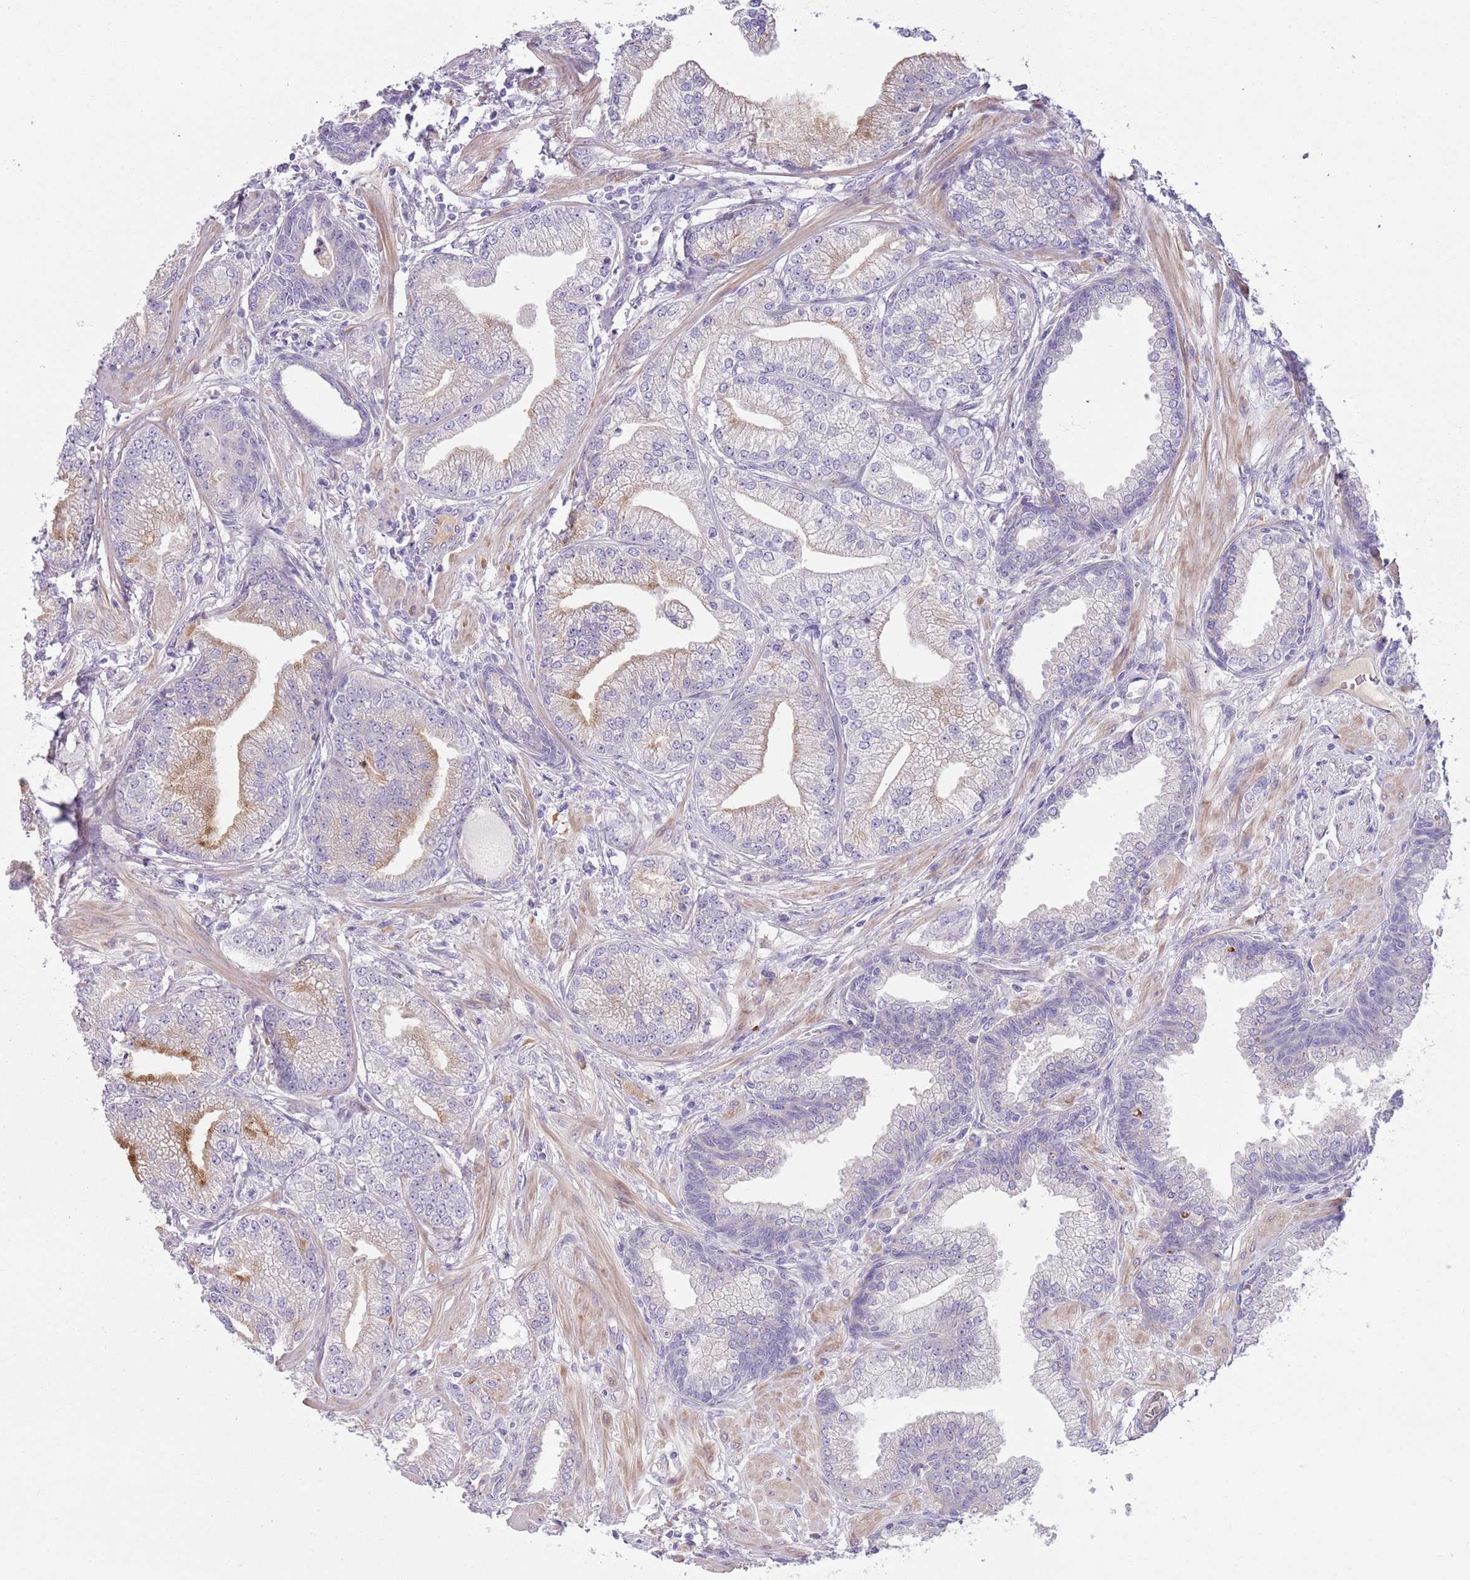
{"staining": {"intensity": "negative", "quantity": "none", "location": "none"}, "tissue": "prostate cancer", "cell_type": "Tumor cells", "image_type": "cancer", "snomed": [{"axis": "morphology", "description": "Adenocarcinoma, Low grade"}, {"axis": "topography", "description": "Prostate"}], "caption": "Micrograph shows no protein staining in tumor cells of prostate cancer tissue.", "gene": "CFH", "patient": {"sex": "male", "age": 55}}